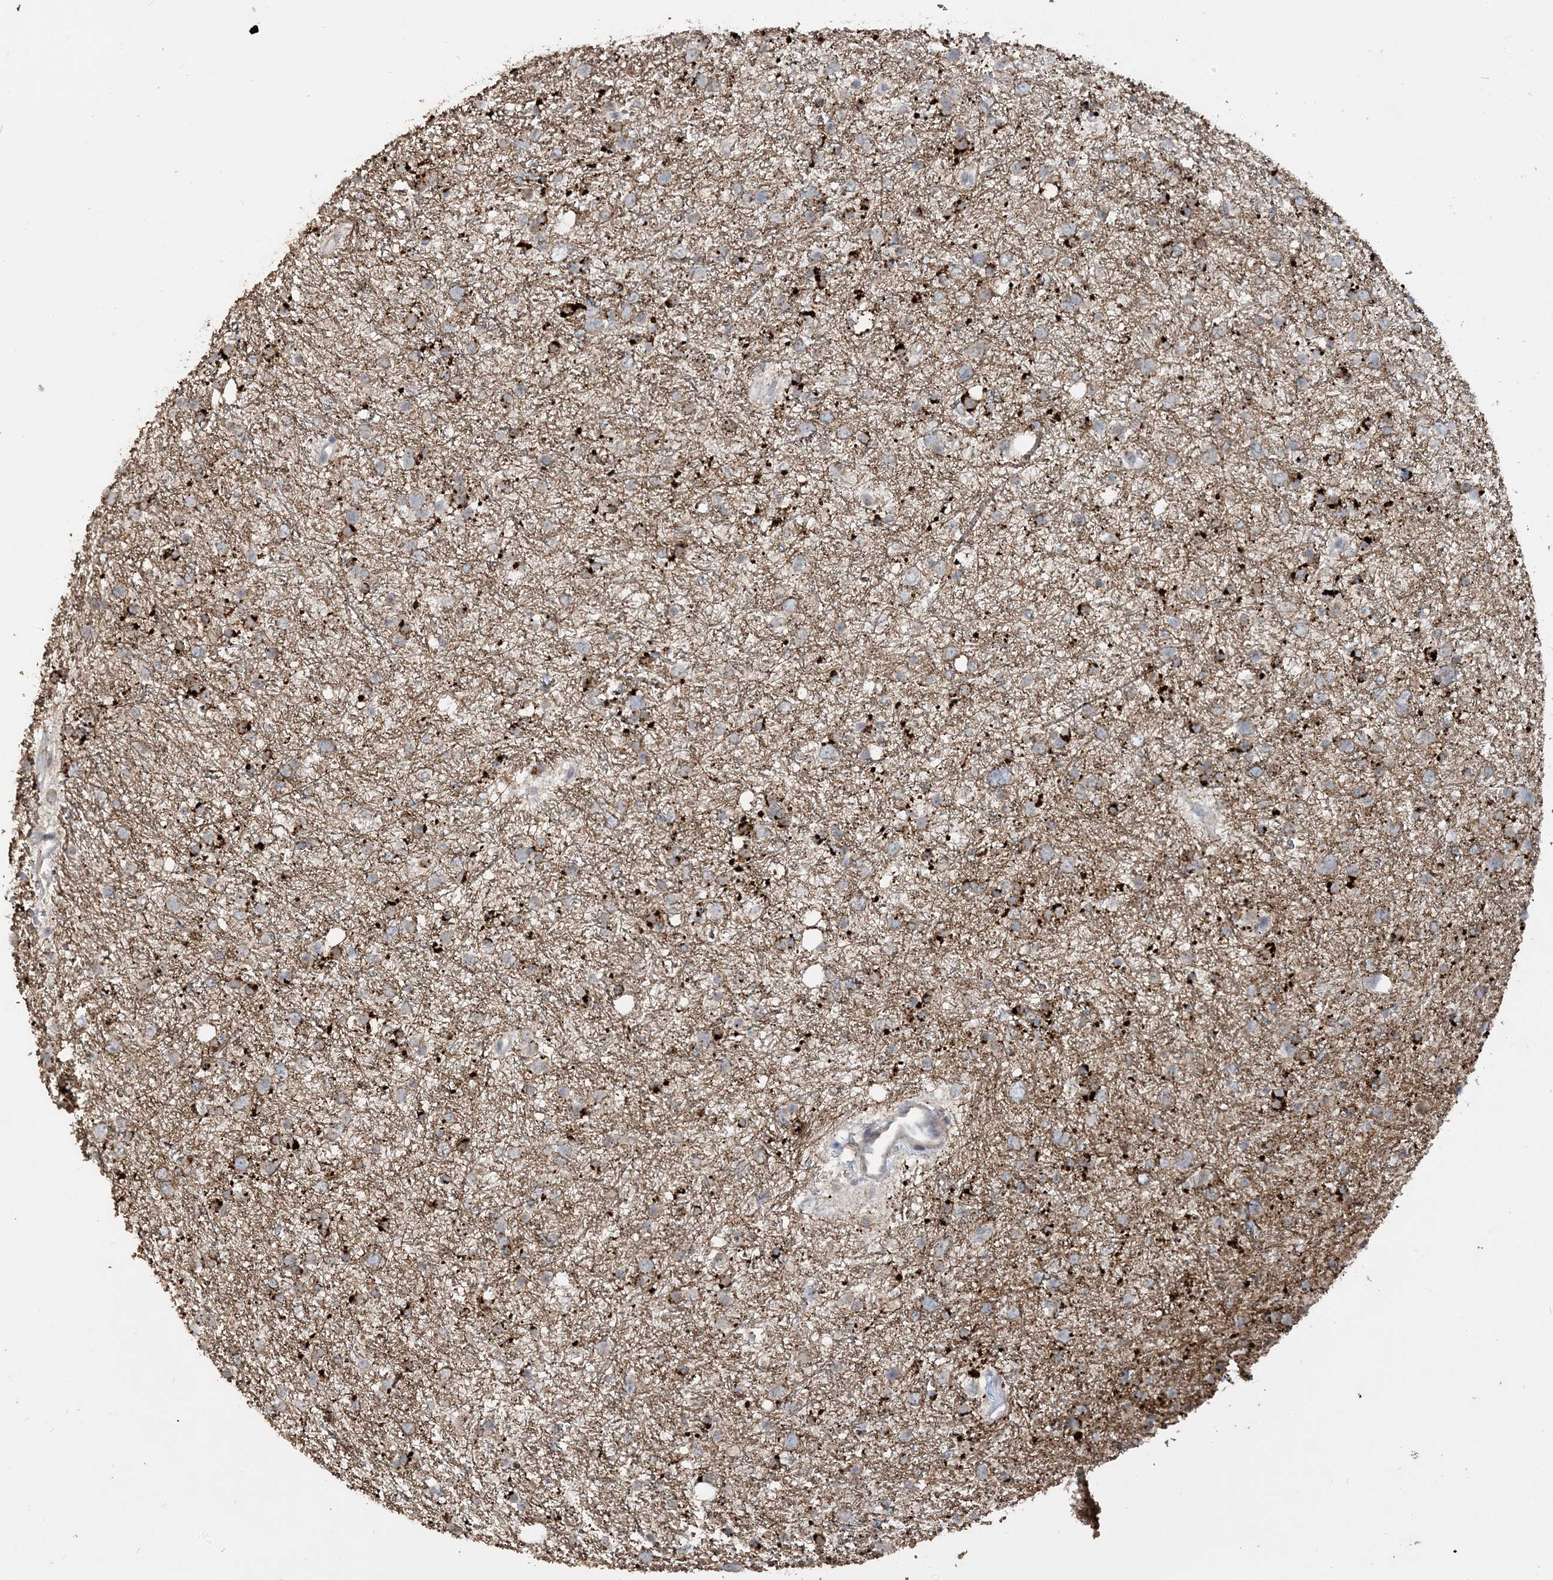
{"staining": {"intensity": "strong", "quantity": "25%-75%", "location": "cytoplasmic/membranous"}, "tissue": "glioma", "cell_type": "Tumor cells", "image_type": "cancer", "snomed": [{"axis": "morphology", "description": "Glioma, malignant, Low grade"}, {"axis": "topography", "description": "Cerebral cortex"}], "caption": "This is a histology image of immunohistochemistry staining of malignant low-grade glioma, which shows strong expression in the cytoplasmic/membranous of tumor cells.", "gene": "SFMBT2", "patient": {"sex": "female", "age": 39}}